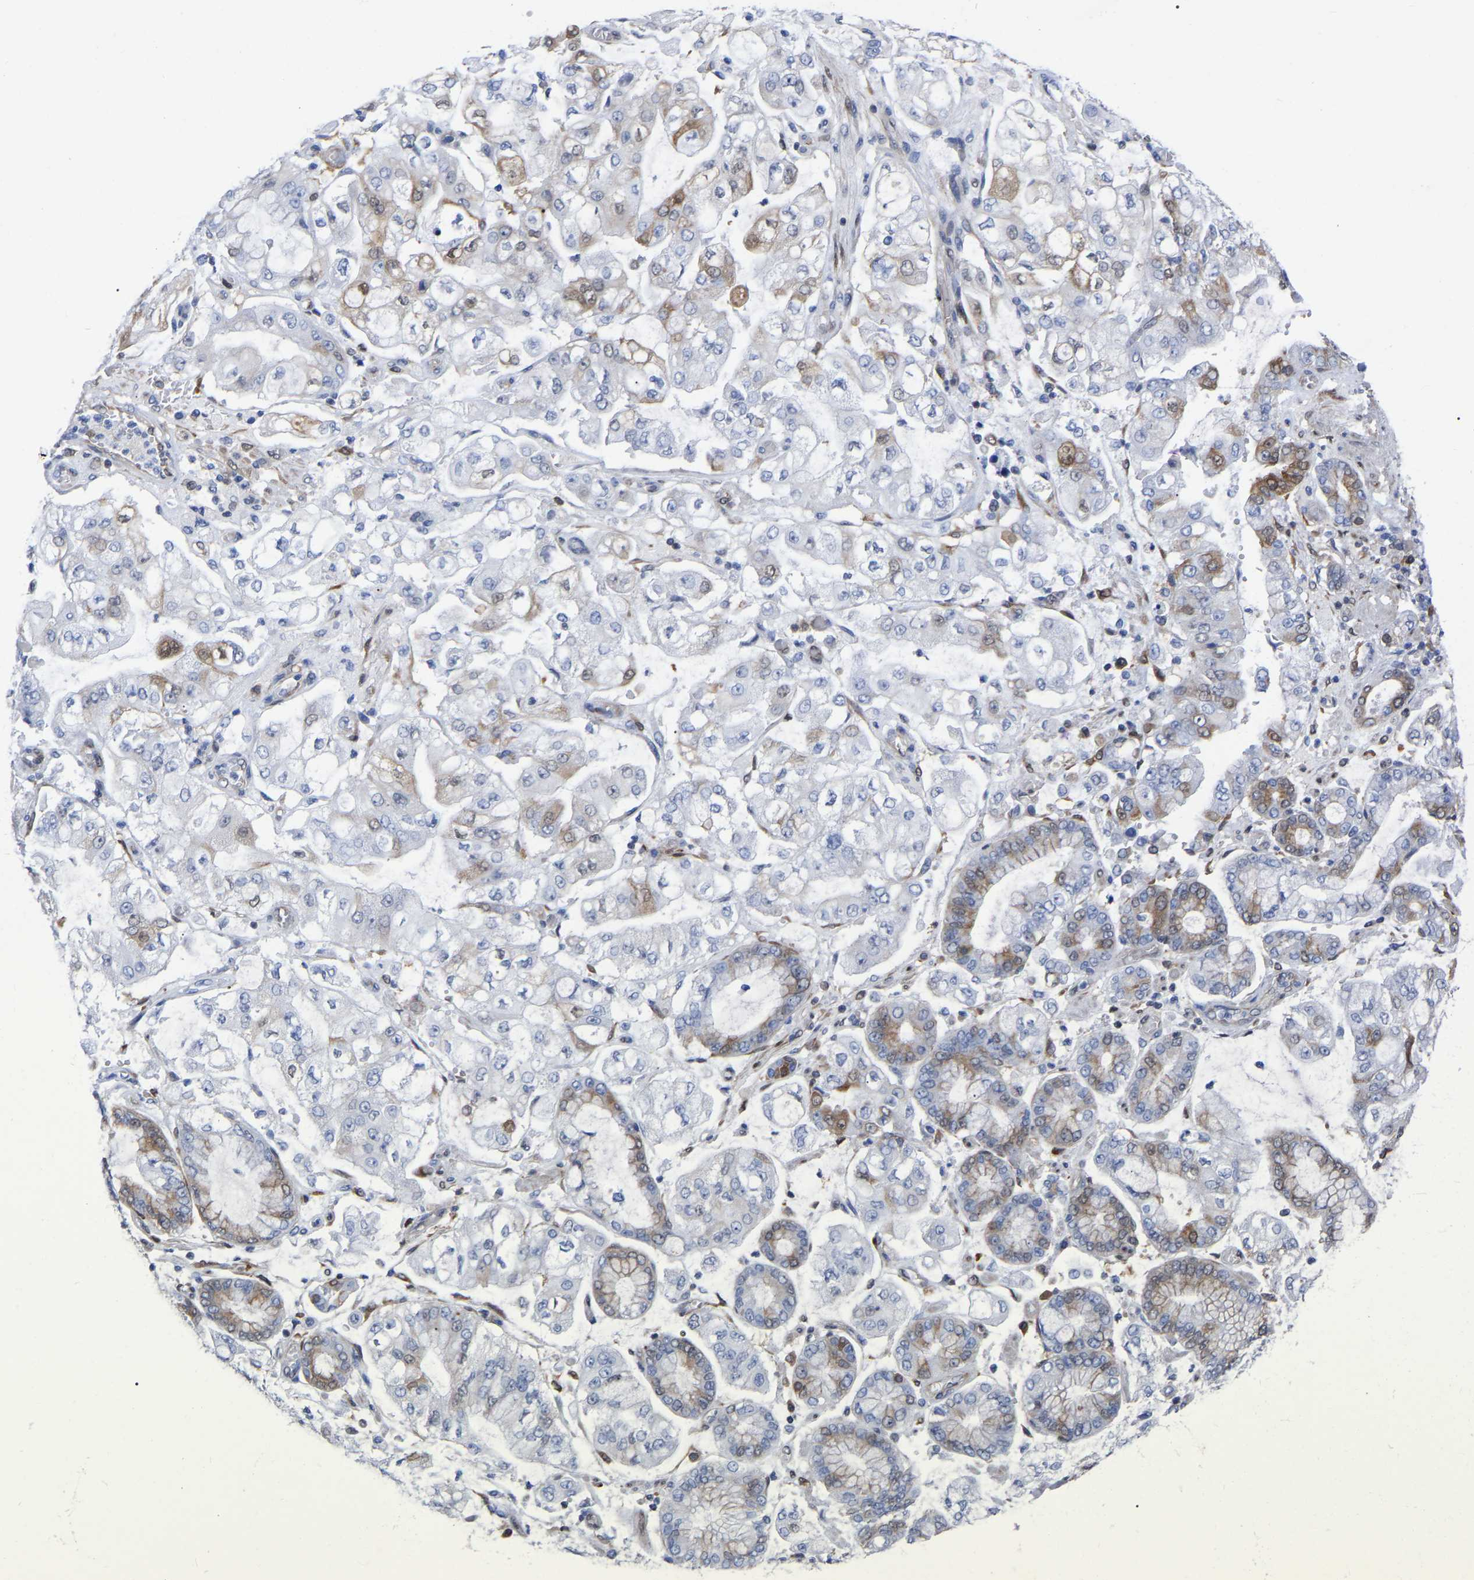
{"staining": {"intensity": "moderate", "quantity": "<25%", "location": "cytoplasmic/membranous"}, "tissue": "stomach cancer", "cell_type": "Tumor cells", "image_type": "cancer", "snomed": [{"axis": "morphology", "description": "Adenocarcinoma, NOS"}, {"axis": "topography", "description": "Stomach"}], "caption": "Brown immunohistochemical staining in human stomach cancer (adenocarcinoma) demonstrates moderate cytoplasmic/membranous staining in approximately <25% of tumor cells.", "gene": "UBE4B", "patient": {"sex": "male", "age": 76}}